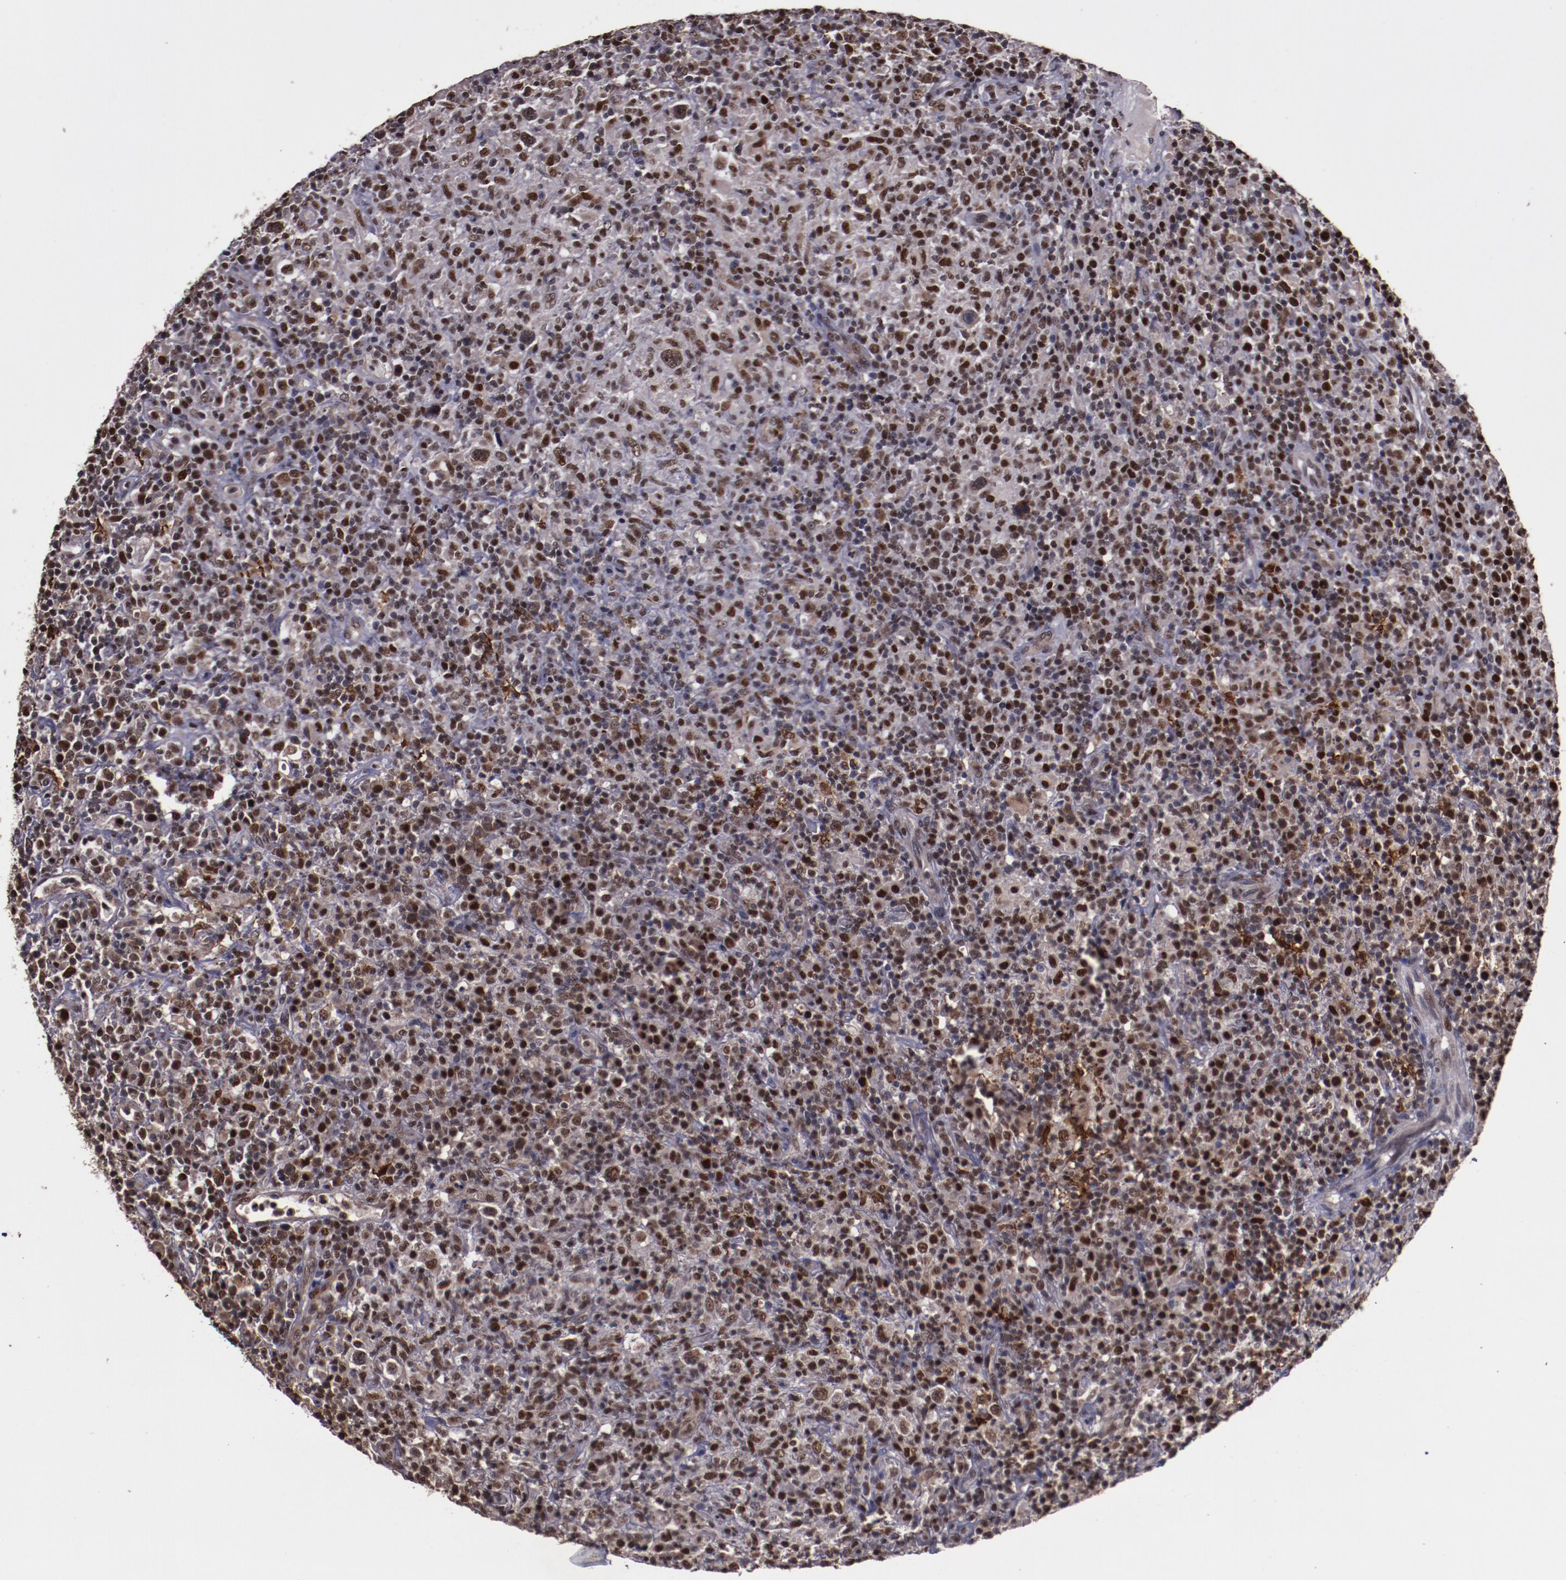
{"staining": {"intensity": "moderate", "quantity": "25%-75%", "location": "nuclear"}, "tissue": "lymphoma", "cell_type": "Tumor cells", "image_type": "cancer", "snomed": [{"axis": "morphology", "description": "Hodgkin's disease, NOS"}, {"axis": "topography", "description": "Lymph node"}], "caption": "Hodgkin's disease tissue reveals moderate nuclear staining in approximately 25%-75% of tumor cells", "gene": "CHEK2", "patient": {"sex": "male", "age": 65}}